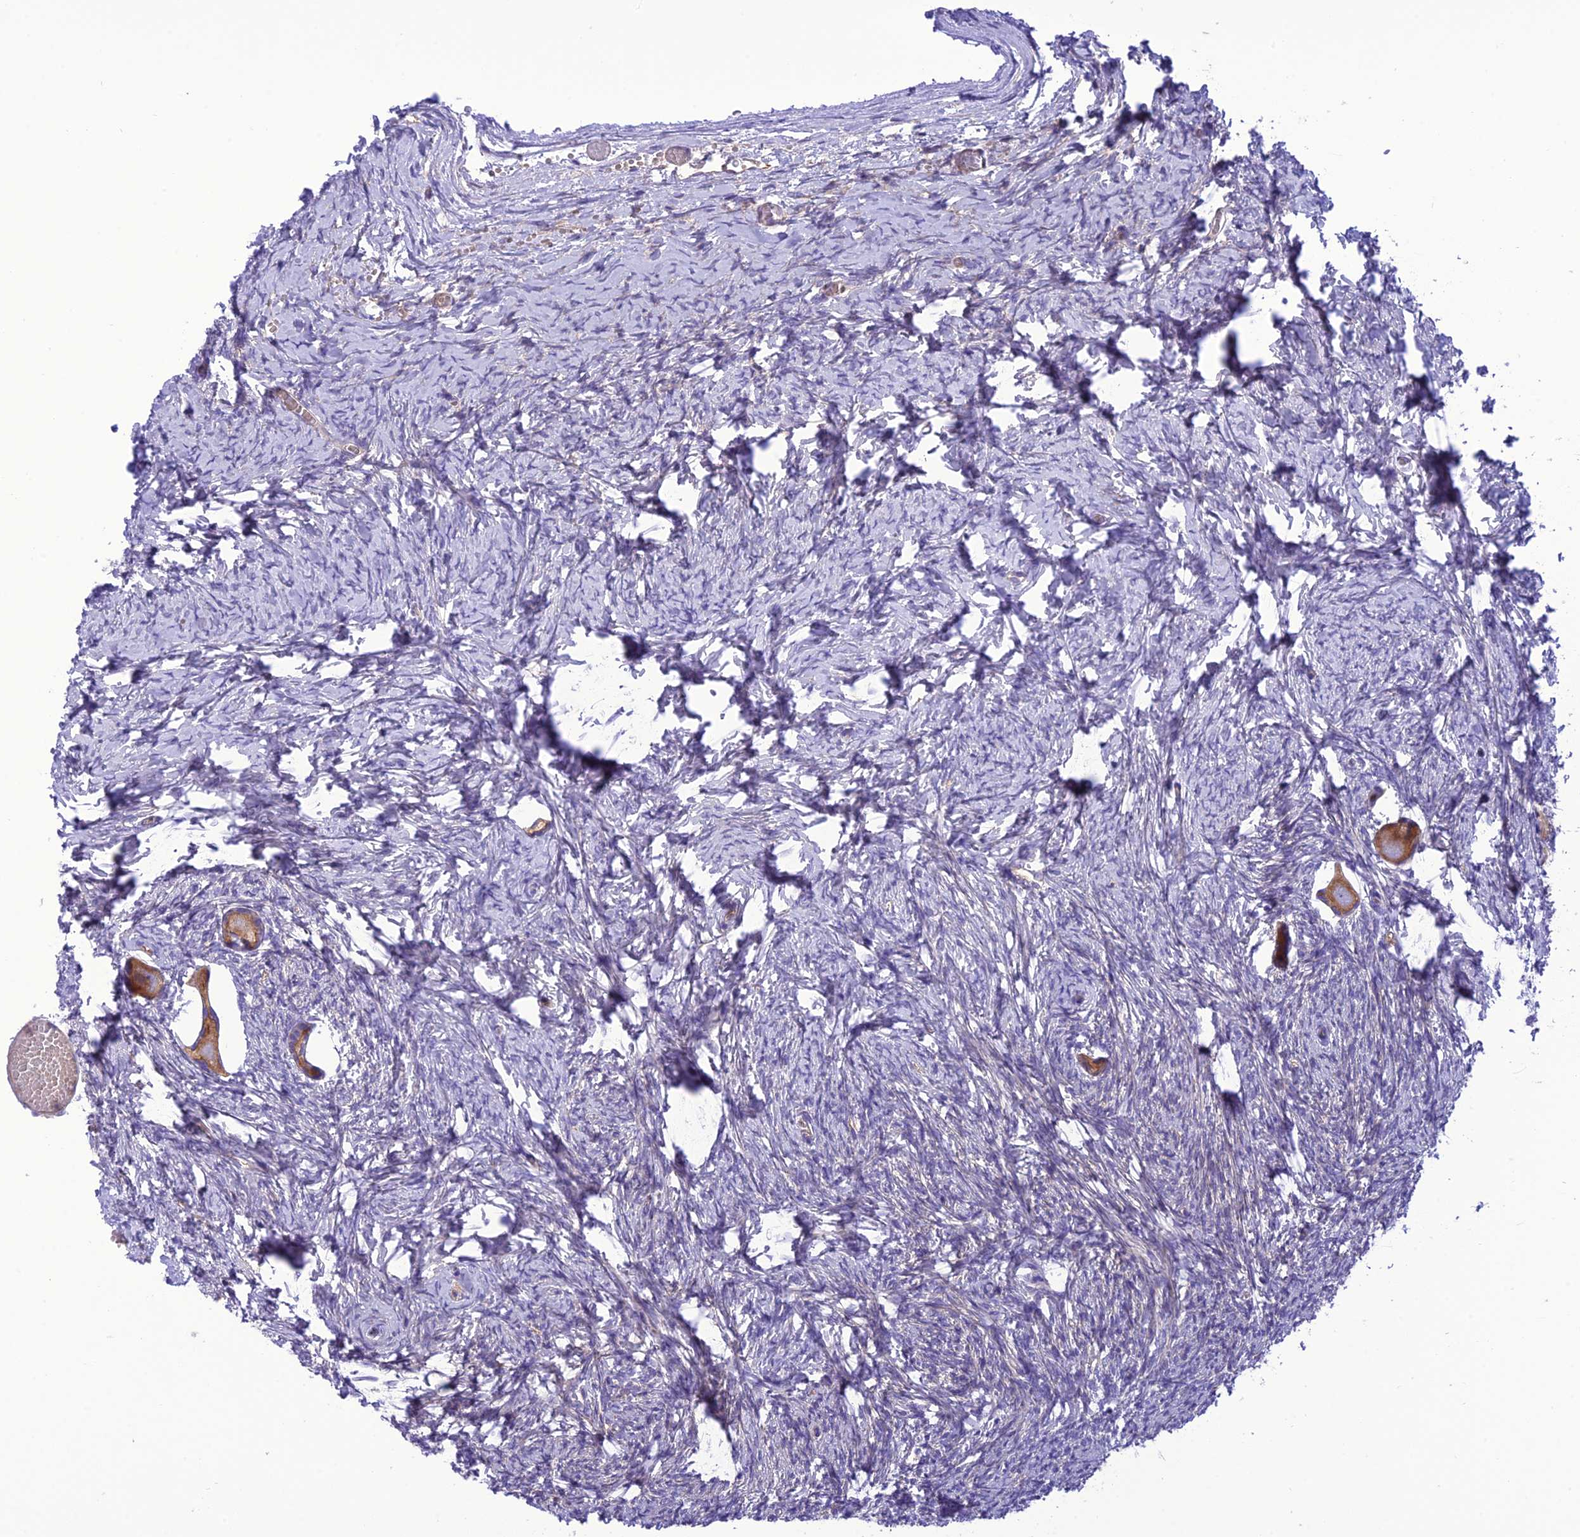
{"staining": {"intensity": "moderate", "quantity": ">75%", "location": "cytoplasmic/membranous"}, "tissue": "ovary", "cell_type": "Follicle cells", "image_type": "normal", "snomed": [{"axis": "morphology", "description": "Normal tissue, NOS"}, {"axis": "topography", "description": "Ovary"}], "caption": "This is a photomicrograph of IHC staining of unremarkable ovary, which shows moderate staining in the cytoplasmic/membranous of follicle cells.", "gene": "PPFIA3", "patient": {"sex": "female", "age": 27}}